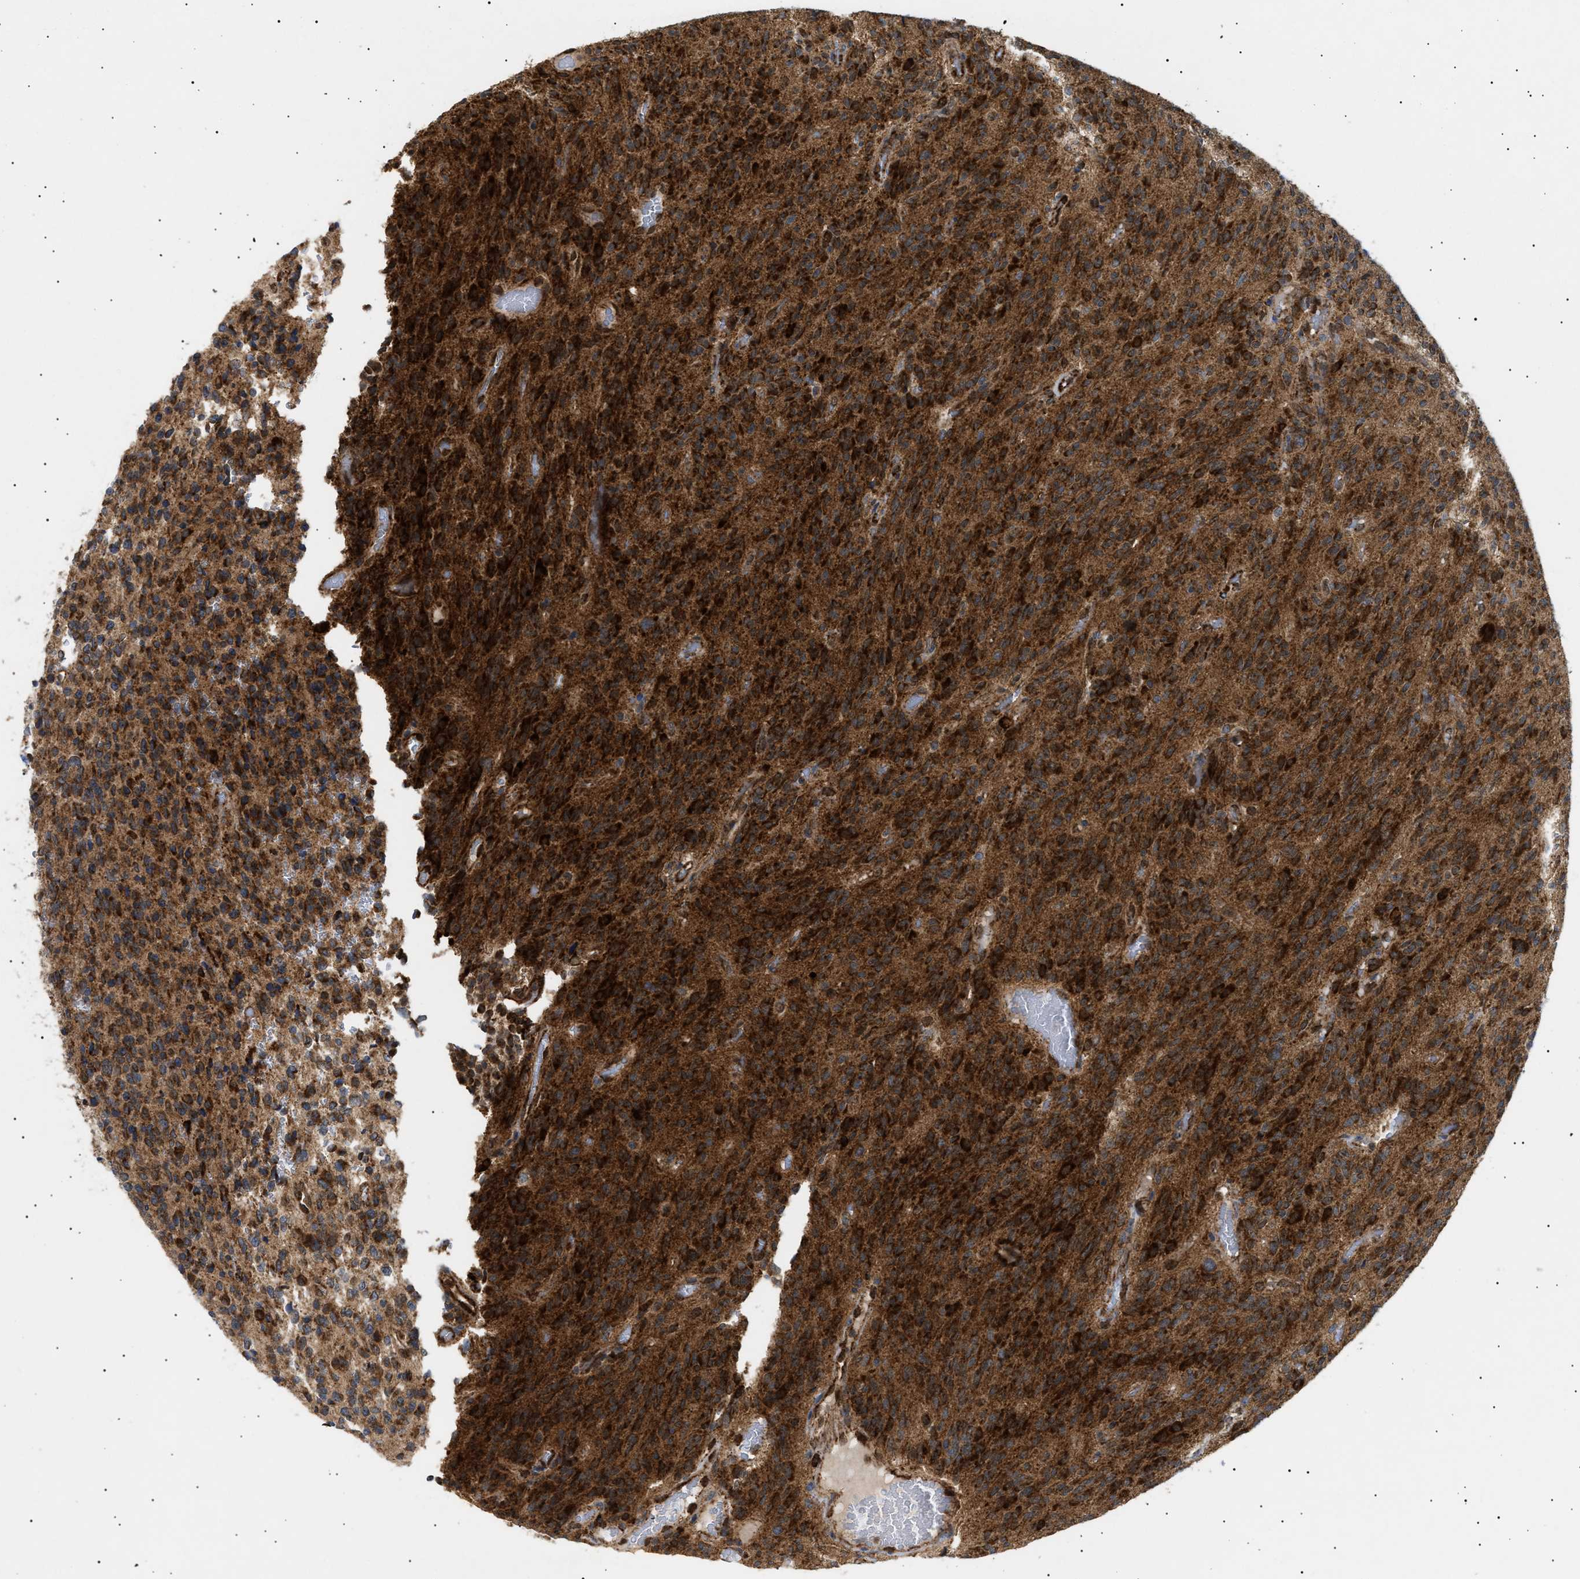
{"staining": {"intensity": "strong", "quantity": "25%-75%", "location": "cytoplasmic/membranous"}, "tissue": "glioma", "cell_type": "Tumor cells", "image_type": "cancer", "snomed": [{"axis": "morphology", "description": "Glioma, malignant, High grade"}, {"axis": "topography", "description": "Brain"}], "caption": "Immunohistochemical staining of human high-grade glioma (malignant) exhibits high levels of strong cytoplasmic/membranous positivity in about 25%-75% of tumor cells.", "gene": "SIRT5", "patient": {"sex": "male", "age": 34}}